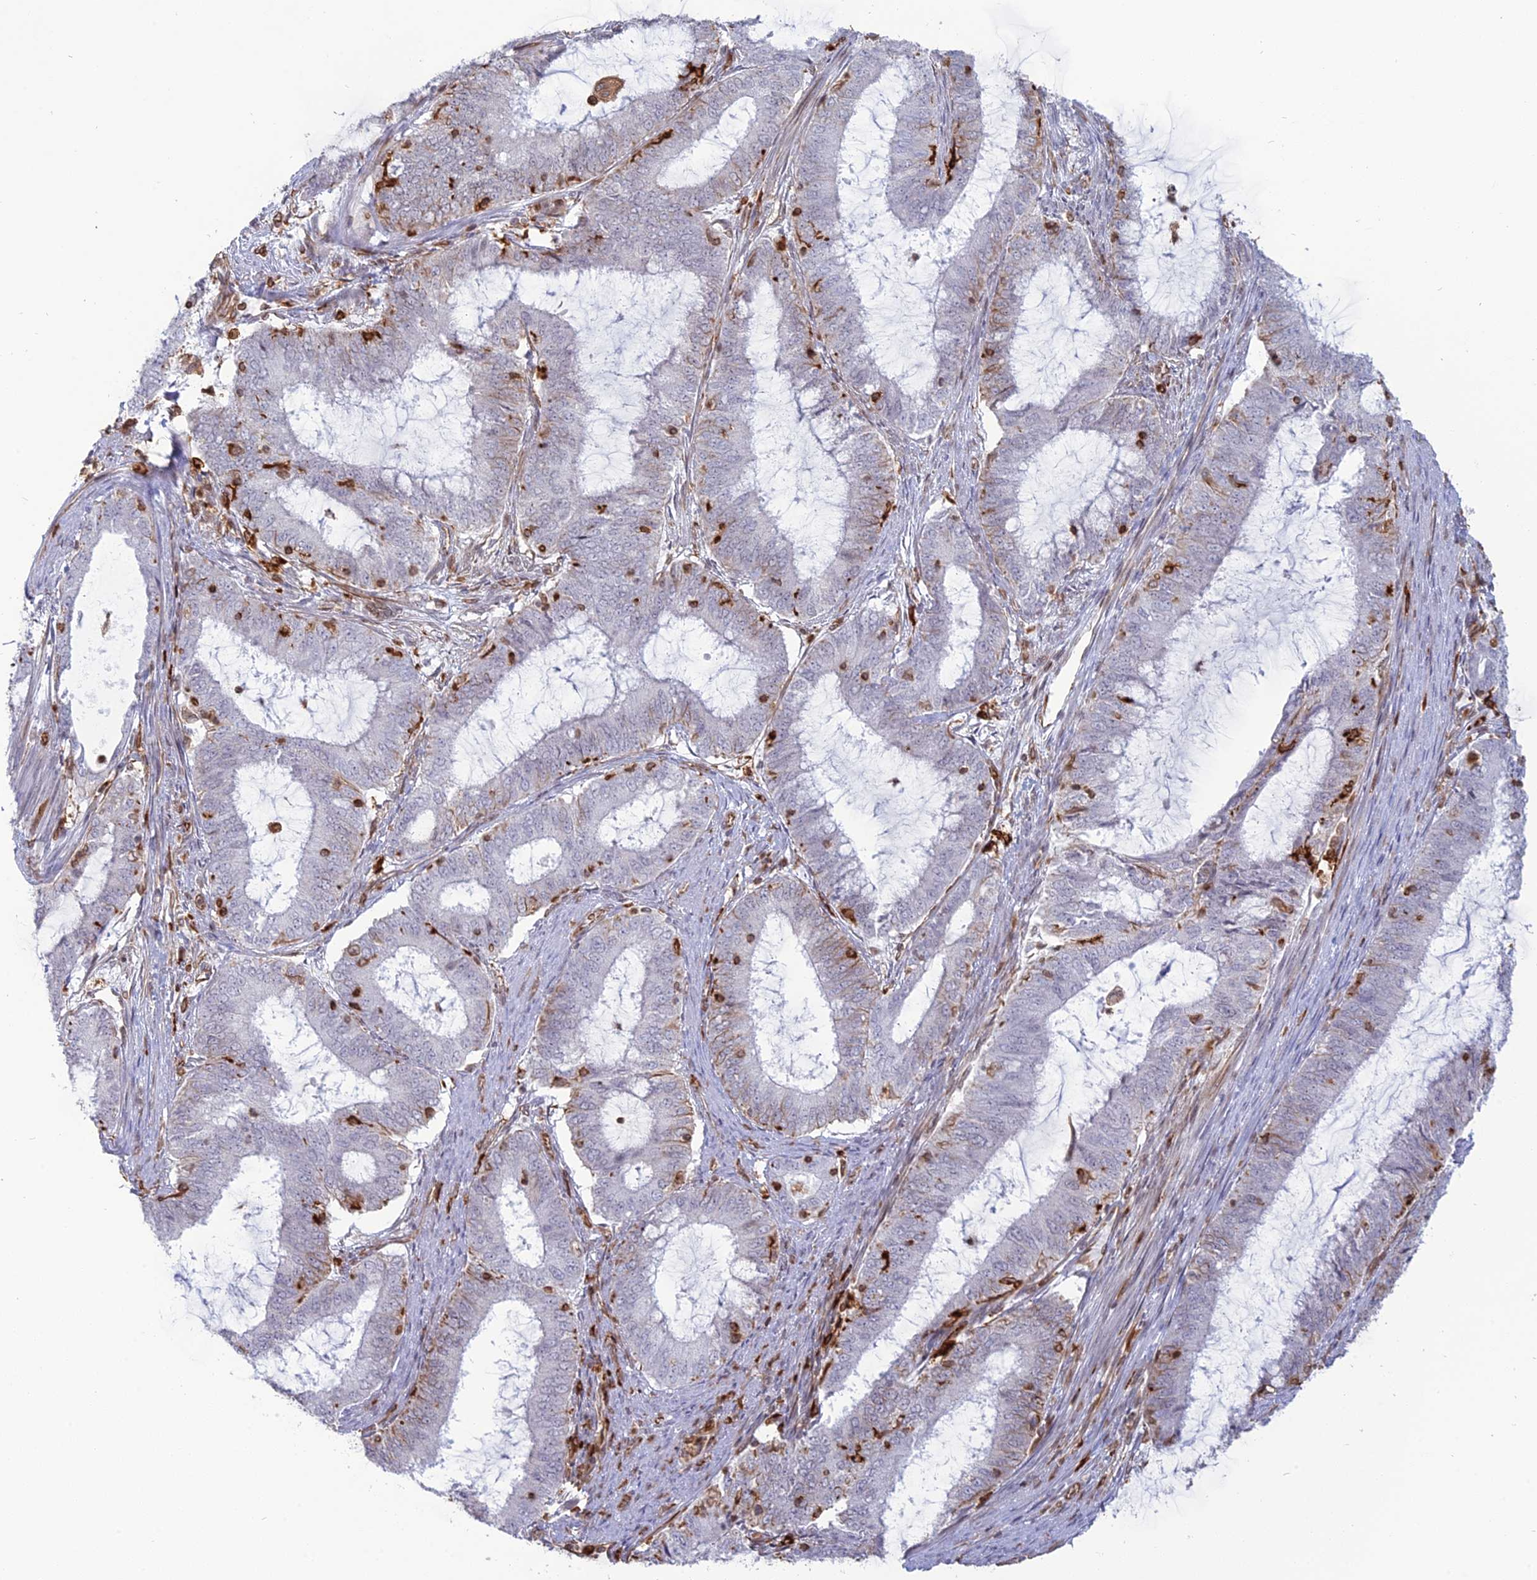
{"staining": {"intensity": "negative", "quantity": "none", "location": "none"}, "tissue": "endometrial cancer", "cell_type": "Tumor cells", "image_type": "cancer", "snomed": [{"axis": "morphology", "description": "Adenocarcinoma, NOS"}, {"axis": "topography", "description": "Endometrium"}], "caption": "High magnification brightfield microscopy of adenocarcinoma (endometrial) stained with DAB (3,3'-diaminobenzidine) (brown) and counterstained with hematoxylin (blue): tumor cells show no significant staining. Brightfield microscopy of immunohistochemistry stained with DAB (brown) and hematoxylin (blue), captured at high magnification.", "gene": "APOBR", "patient": {"sex": "female", "age": 51}}